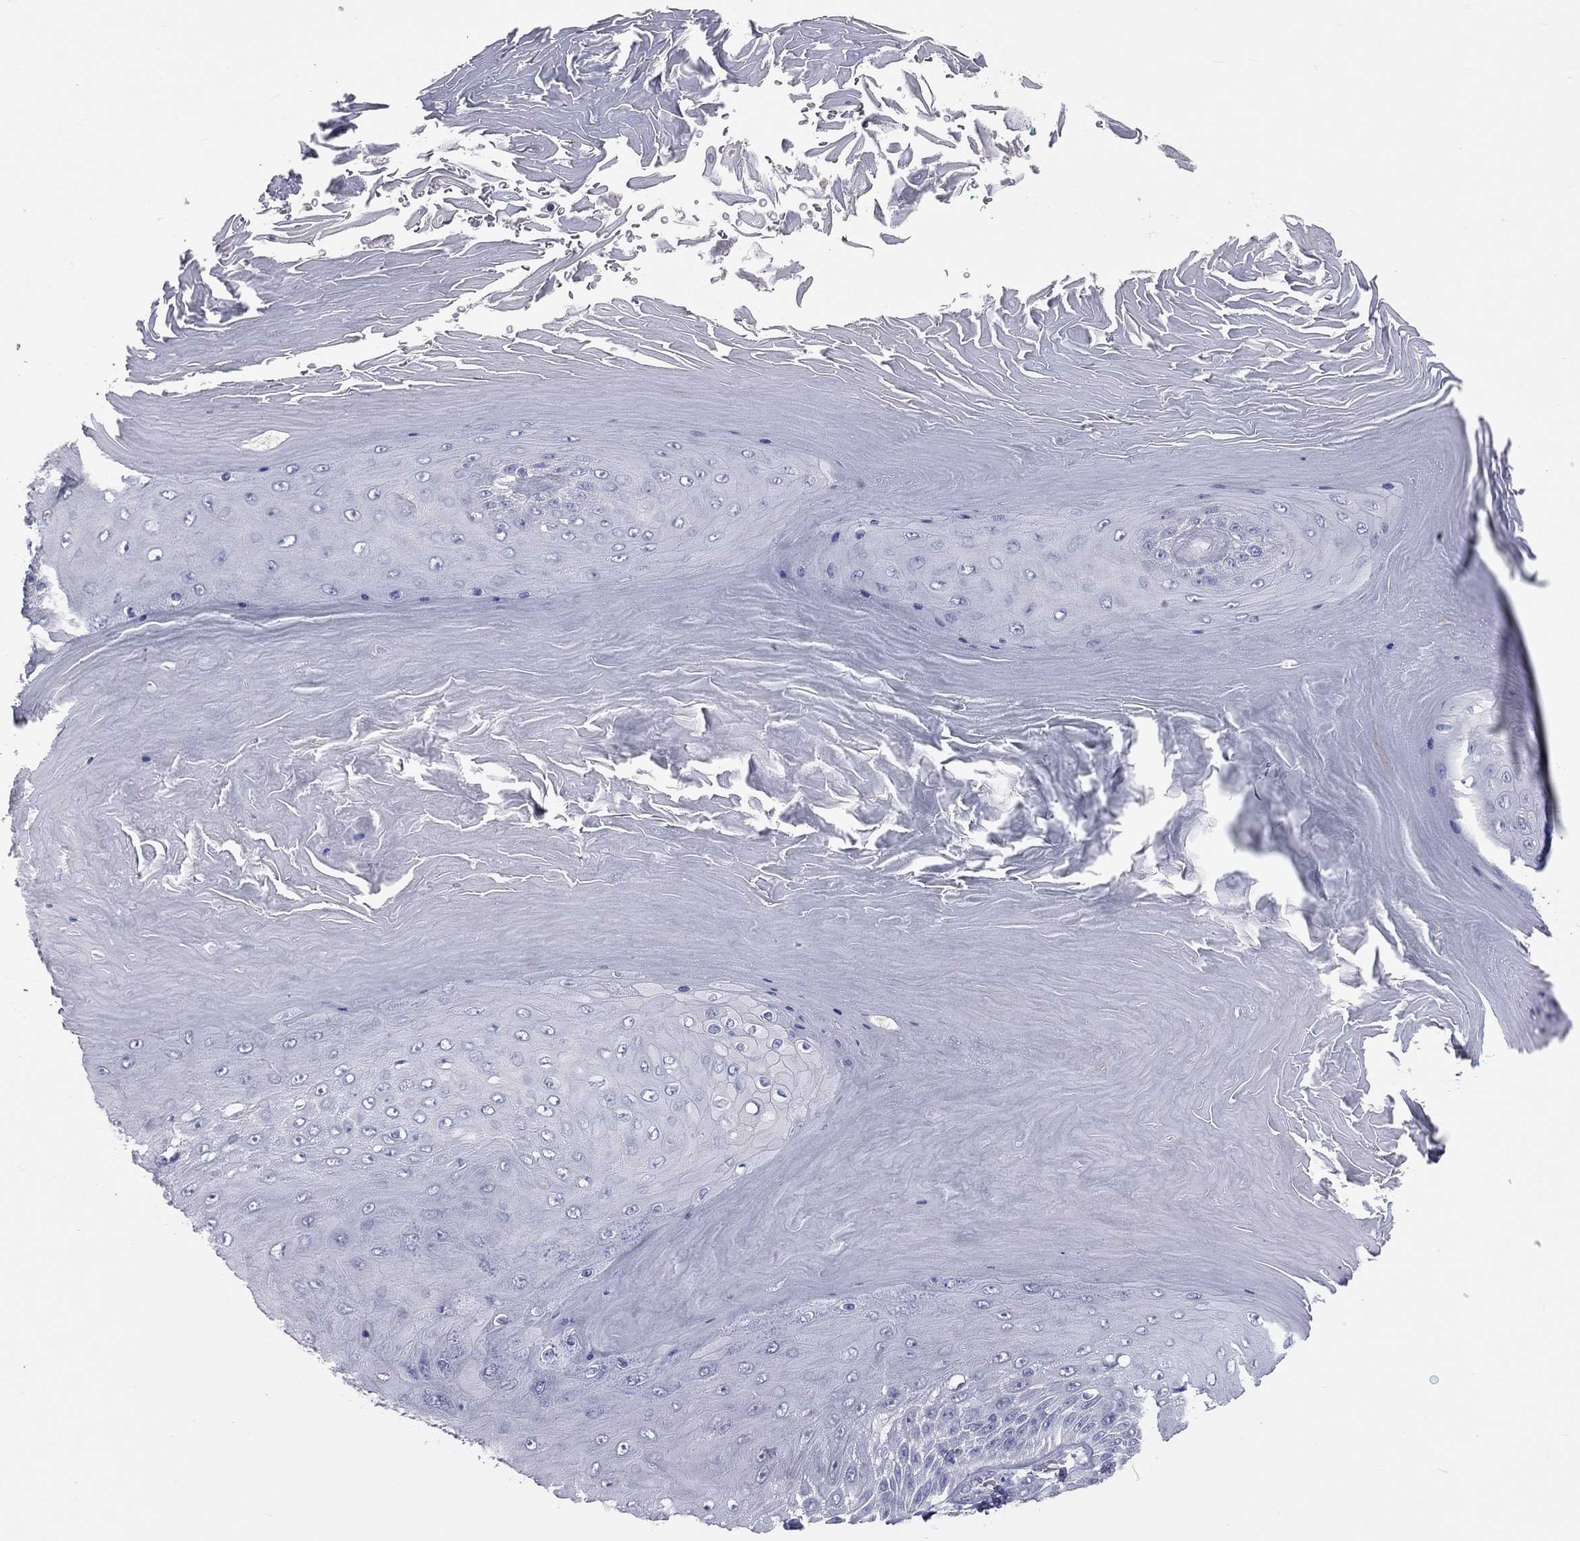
{"staining": {"intensity": "negative", "quantity": "none", "location": "none"}, "tissue": "skin cancer", "cell_type": "Tumor cells", "image_type": "cancer", "snomed": [{"axis": "morphology", "description": "Squamous cell carcinoma, NOS"}, {"axis": "topography", "description": "Skin"}], "caption": "Immunohistochemical staining of human squamous cell carcinoma (skin) displays no significant positivity in tumor cells. (Stains: DAB (3,3'-diaminobenzidine) immunohistochemistry with hematoxylin counter stain, Microscopy: brightfield microscopy at high magnification).", "gene": "TFPI2", "patient": {"sex": "male", "age": 62}}